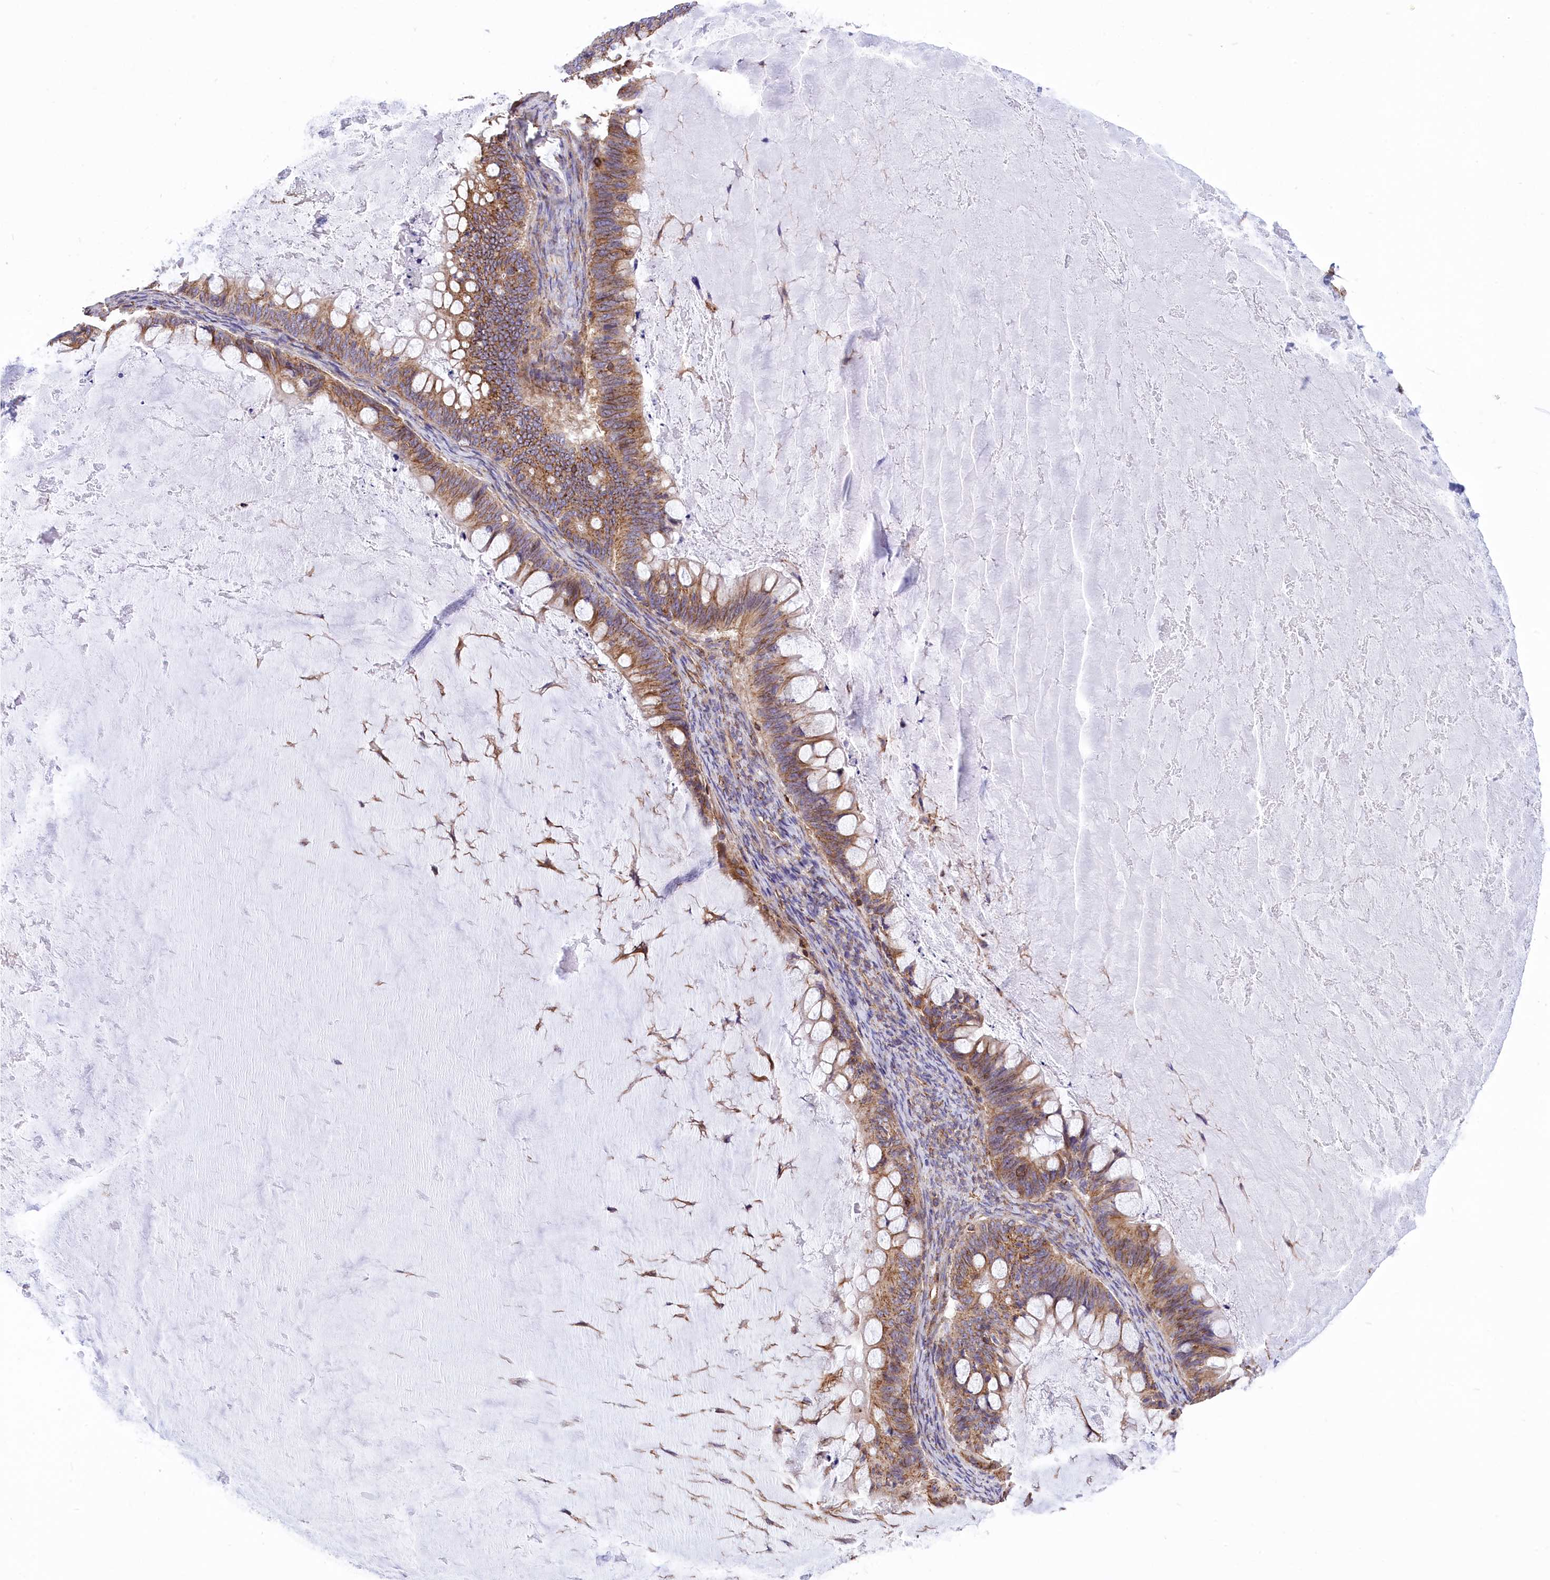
{"staining": {"intensity": "moderate", "quantity": ">75%", "location": "cytoplasmic/membranous"}, "tissue": "ovarian cancer", "cell_type": "Tumor cells", "image_type": "cancer", "snomed": [{"axis": "morphology", "description": "Cystadenocarcinoma, mucinous, NOS"}, {"axis": "topography", "description": "Ovary"}], "caption": "Moderate cytoplasmic/membranous expression for a protein is seen in about >75% of tumor cells of ovarian mucinous cystadenocarcinoma using IHC.", "gene": "SEPTIN9", "patient": {"sex": "female", "age": 61}}